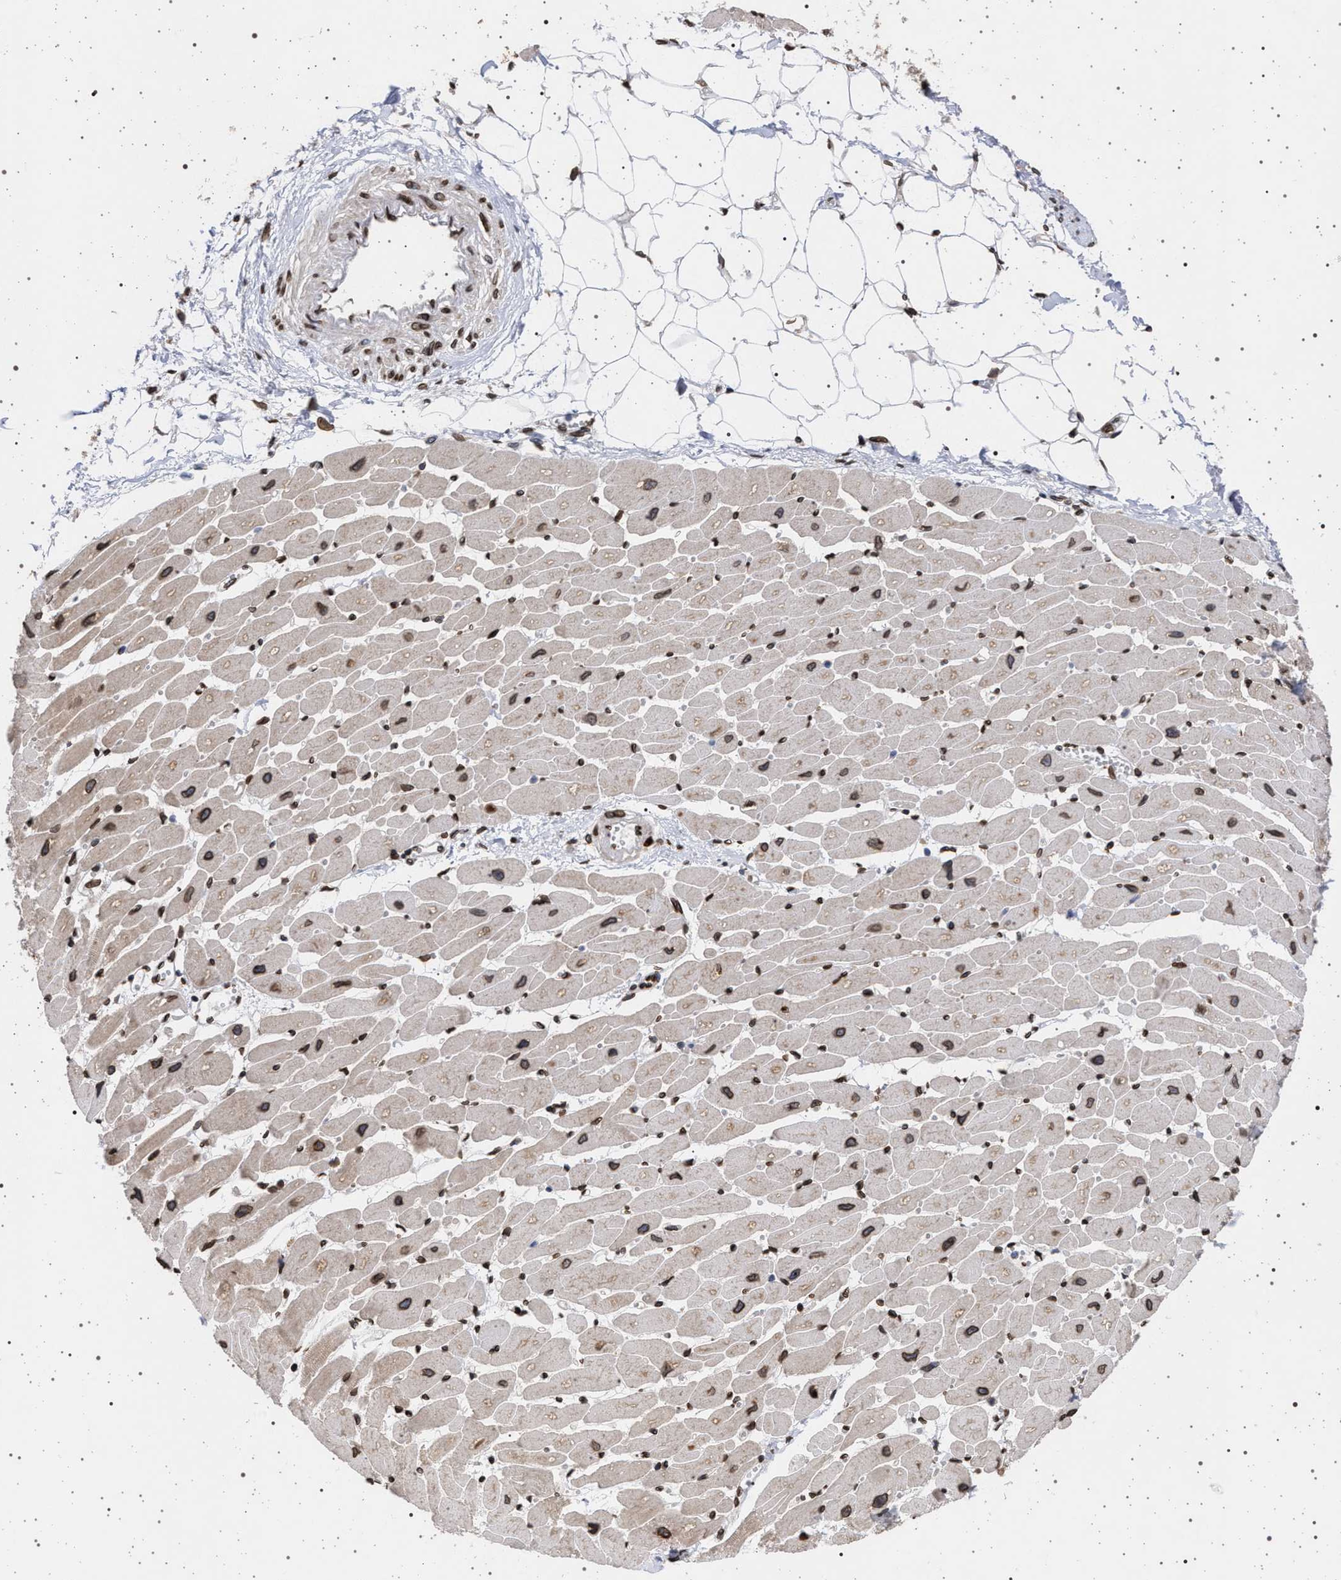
{"staining": {"intensity": "strong", "quantity": ">75%", "location": "cytoplasmic/membranous,nuclear"}, "tissue": "heart muscle", "cell_type": "Cardiomyocytes", "image_type": "normal", "snomed": [{"axis": "morphology", "description": "Normal tissue, NOS"}, {"axis": "topography", "description": "Heart"}], "caption": "Immunohistochemical staining of benign human heart muscle exhibits strong cytoplasmic/membranous,nuclear protein staining in approximately >75% of cardiomyocytes.", "gene": "ING2", "patient": {"sex": "female", "age": 54}}